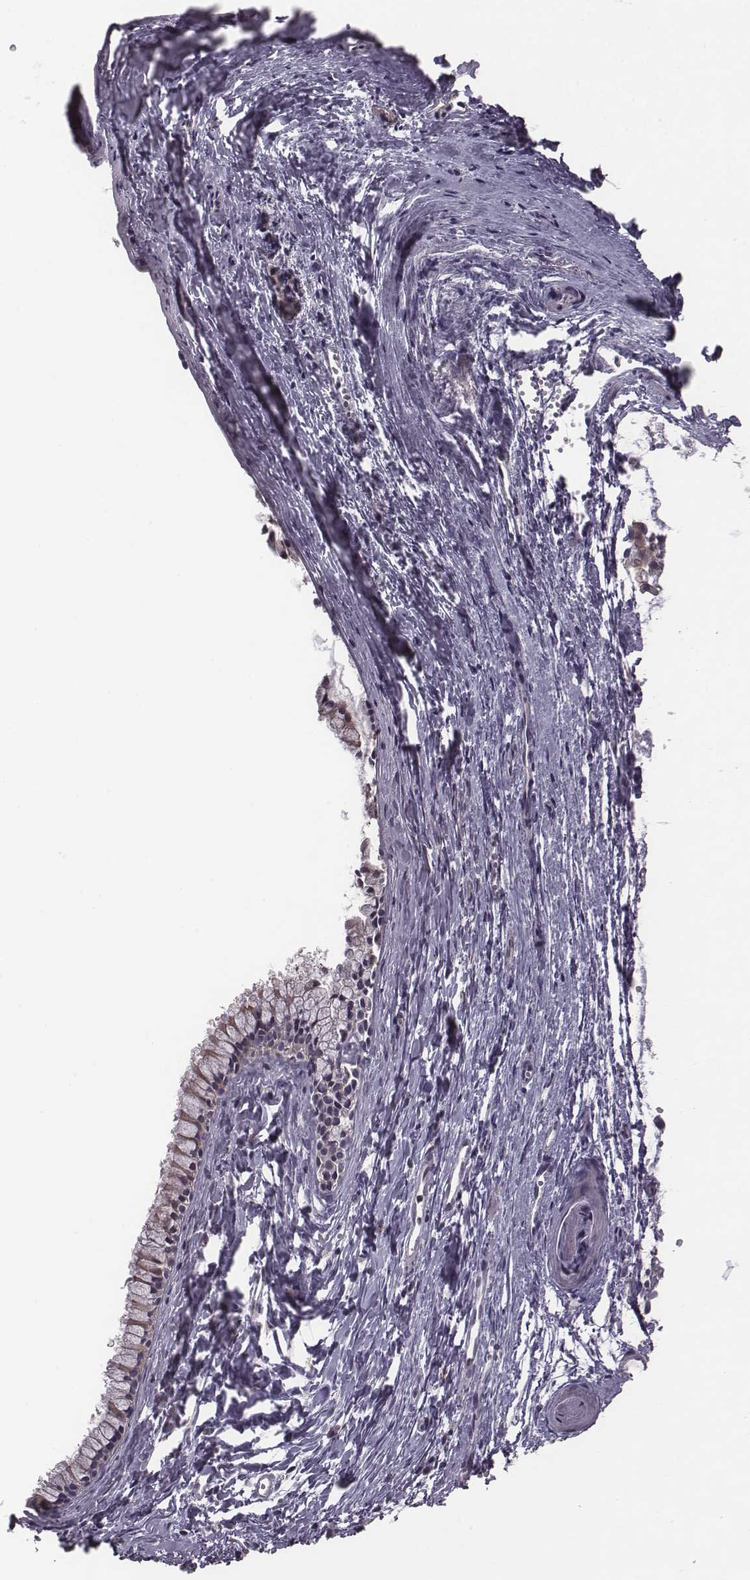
{"staining": {"intensity": "weak", "quantity": "<25%", "location": "cytoplasmic/membranous"}, "tissue": "nasopharynx", "cell_type": "Respiratory epithelial cells", "image_type": "normal", "snomed": [{"axis": "morphology", "description": "Normal tissue, NOS"}, {"axis": "topography", "description": "Nasopharynx"}], "caption": "Immunohistochemistry (IHC) micrograph of normal nasopharynx: human nasopharynx stained with DAB (3,3'-diaminobenzidine) displays no significant protein expression in respiratory epithelial cells.", "gene": "BICDL1", "patient": {"sex": "male", "age": 83}}